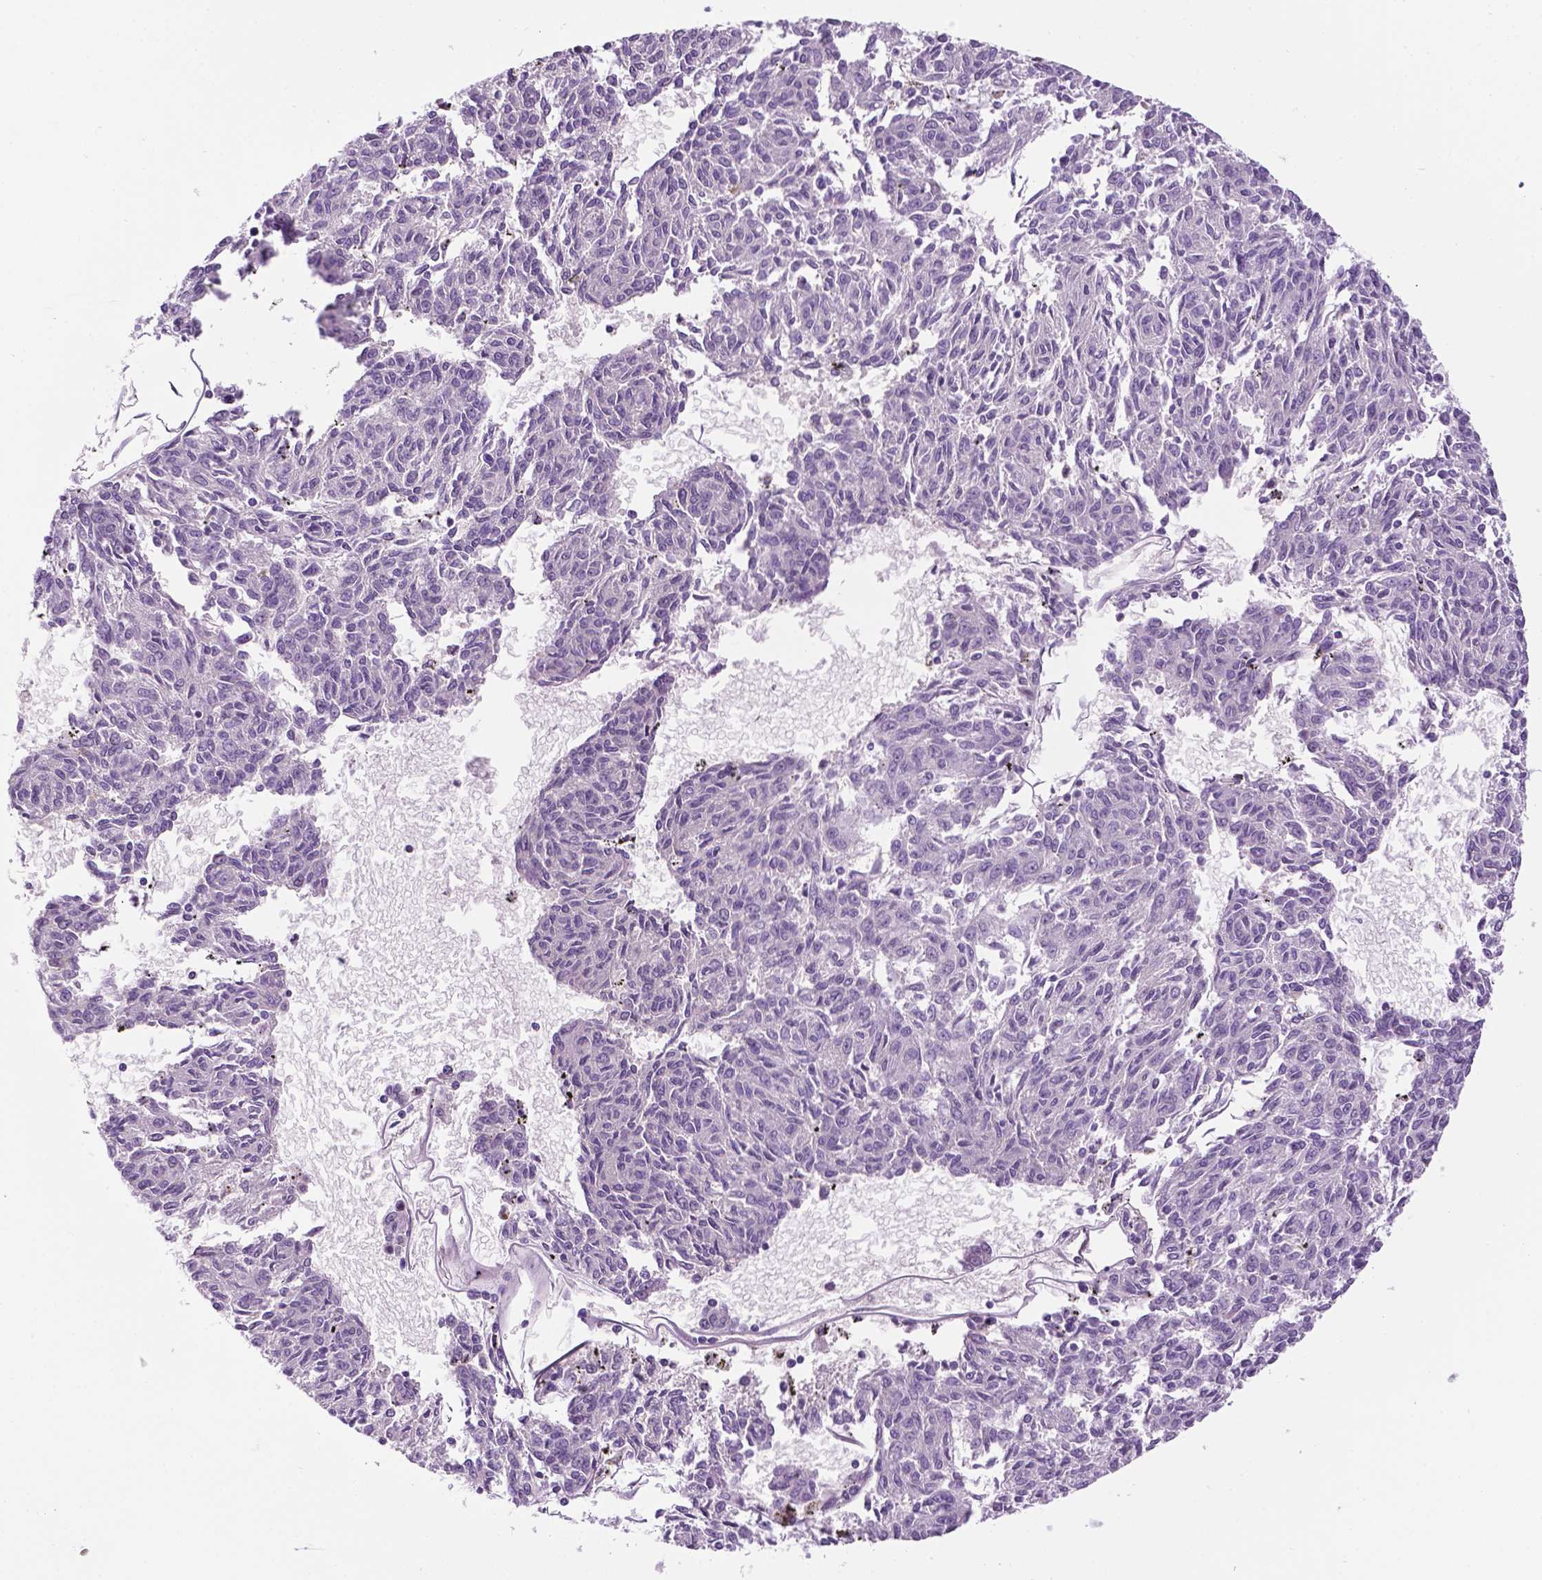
{"staining": {"intensity": "negative", "quantity": "none", "location": "none"}, "tissue": "melanoma", "cell_type": "Tumor cells", "image_type": "cancer", "snomed": [{"axis": "morphology", "description": "Malignant melanoma, NOS"}, {"axis": "topography", "description": "Skin"}], "caption": "The histopathology image demonstrates no significant staining in tumor cells of malignant melanoma.", "gene": "DENND4A", "patient": {"sex": "female", "age": 72}}